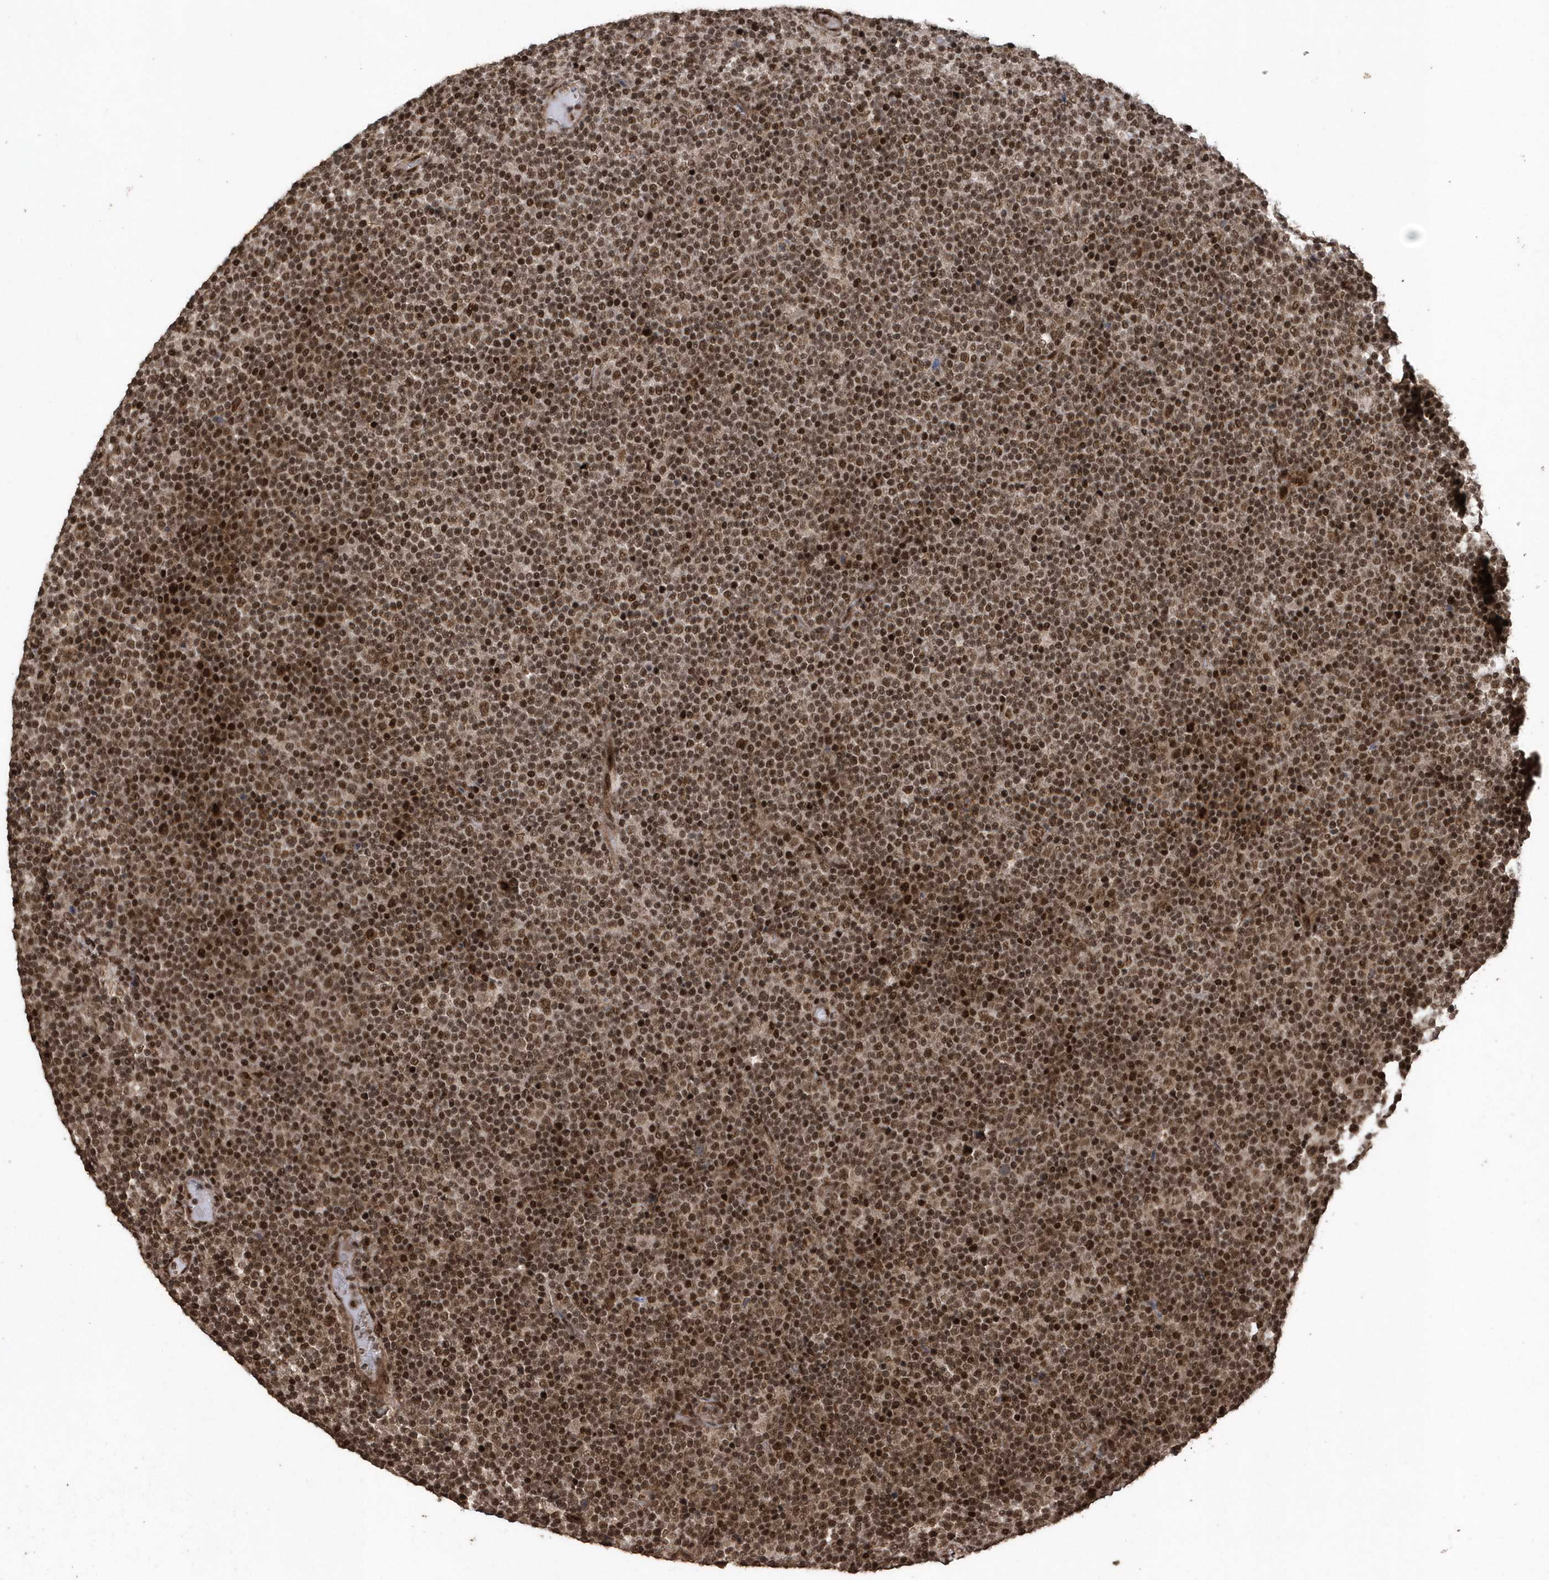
{"staining": {"intensity": "moderate", "quantity": ">75%", "location": "nuclear"}, "tissue": "lymphoma", "cell_type": "Tumor cells", "image_type": "cancer", "snomed": [{"axis": "morphology", "description": "Malignant lymphoma, non-Hodgkin's type, Low grade"}, {"axis": "topography", "description": "Lymph node"}], "caption": "Malignant lymphoma, non-Hodgkin's type (low-grade) tissue exhibits moderate nuclear staining in approximately >75% of tumor cells", "gene": "INTS12", "patient": {"sex": "female", "age": 67}}